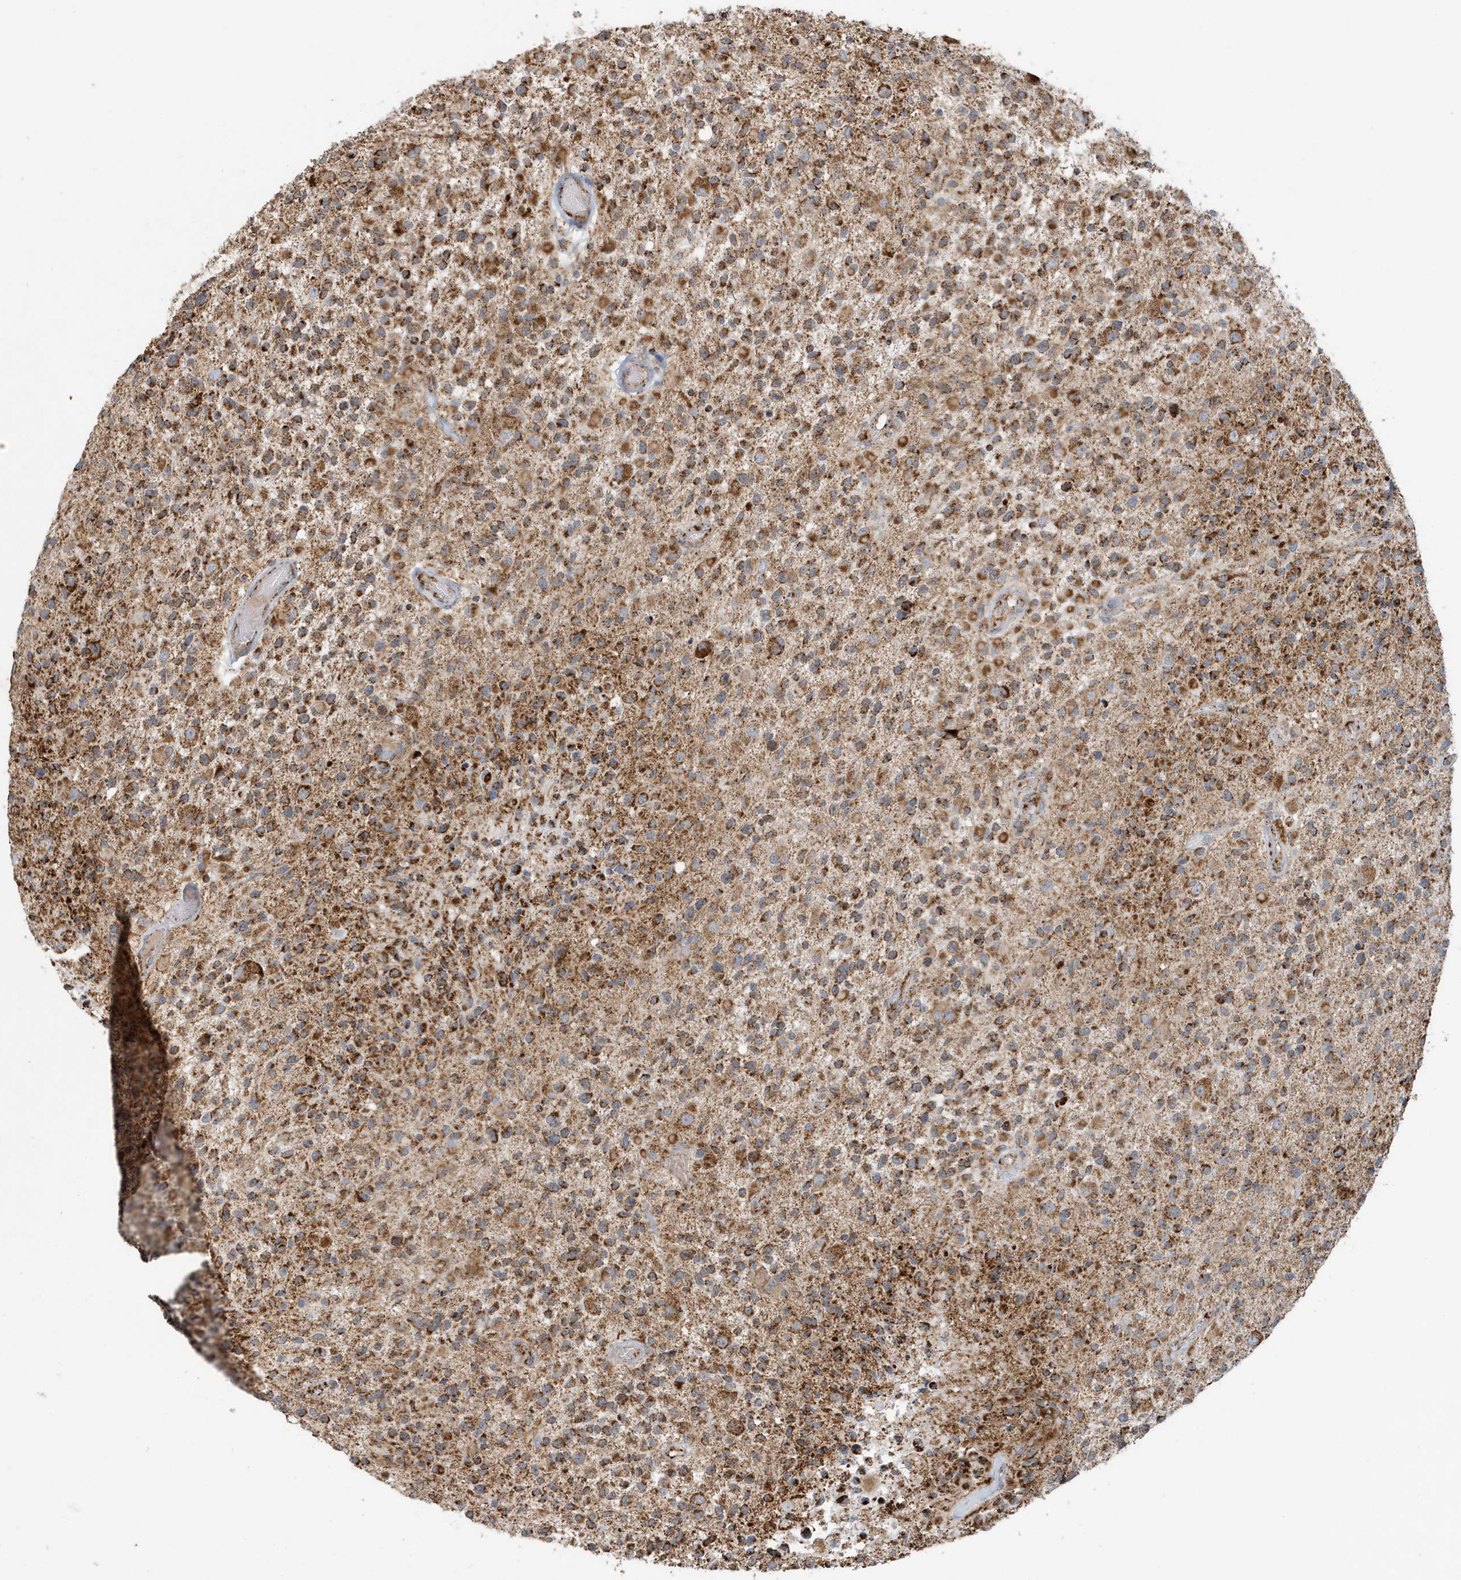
{"staining": {"intensity": "moderate", "quantity": ">75%", "location": "cytoplasmic/membranous"}, "tissue": "glioma", "cell_type": "Tumor cells", "image_type": "cancer", "snomed": [{"axis": "morphology", "description": "Glioma, malignant, High grade"}, {"axis": "morphology", "description": "Glioblastoma, NOS"}, {"axis": "topography", "description": "Brain"}], "caption": "This histopathology image displays immunohistochemistry (IHC) staining of human glioma, with medium moderate cytoplasmic/membranous expression in approximately >75% of tumor cells.", "gene": "MAN1A1", "patient": {"sex": "male", "age": 60}}